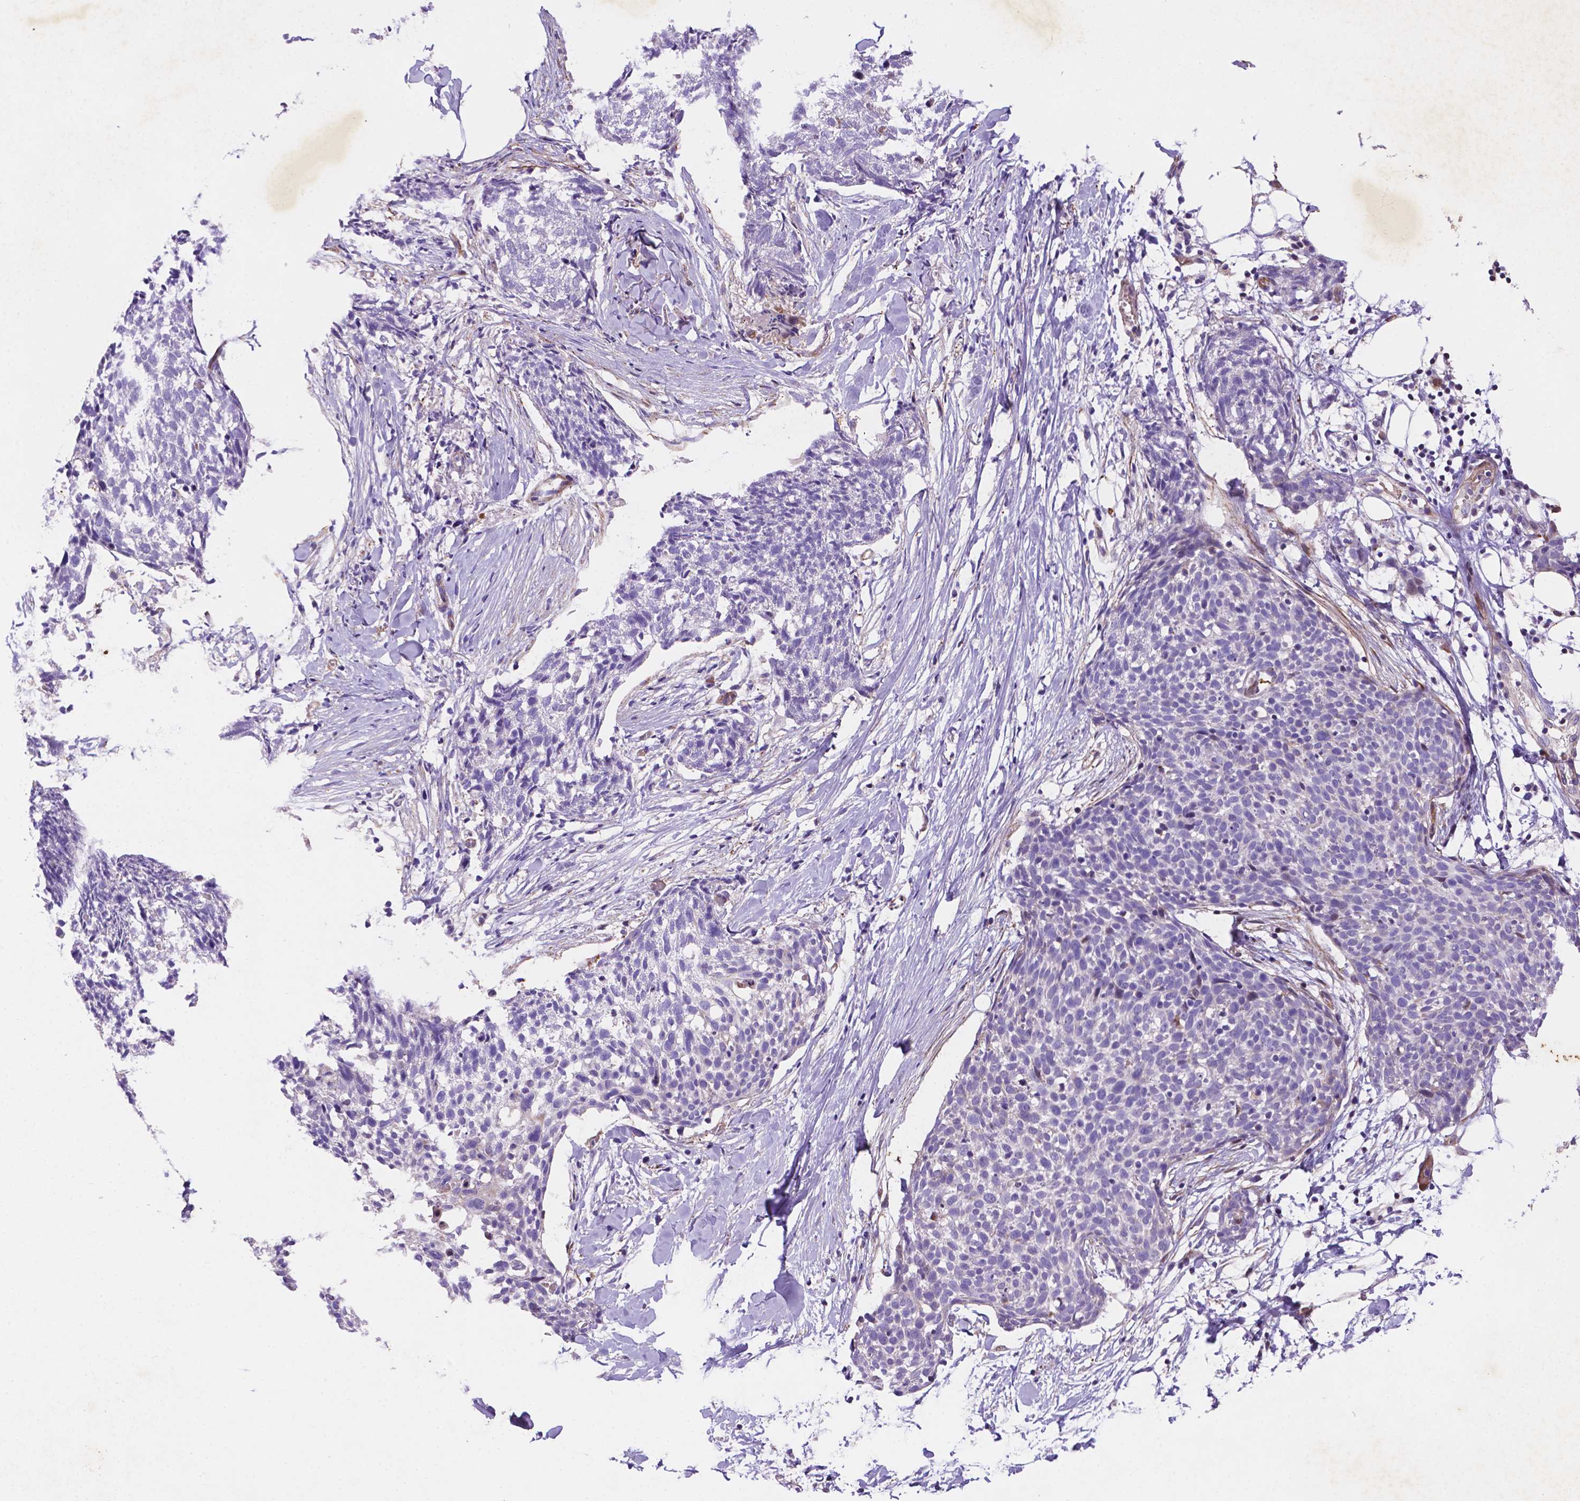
{"staining": {"intensity": "negative", "quantity": "none", "location": "none"}, "tissue": "skin cancer", "cell_type": "Tumor cells", "image_type": "cancer", "snomed": [{"axis": "morphology", "description": "Squamous cell carcinoma, NOS"}, {"axis": "topography", "description": "Skin"}, {"axis": "topography", "description": "Vulva"}], "caption": "Skin cancer (squamous cell carcinoma) stained for a protein using IHC demonstrates no staining tumor cells.", "gene": "TM4SF20", "patient": {"sex": "female", "age": 75}}